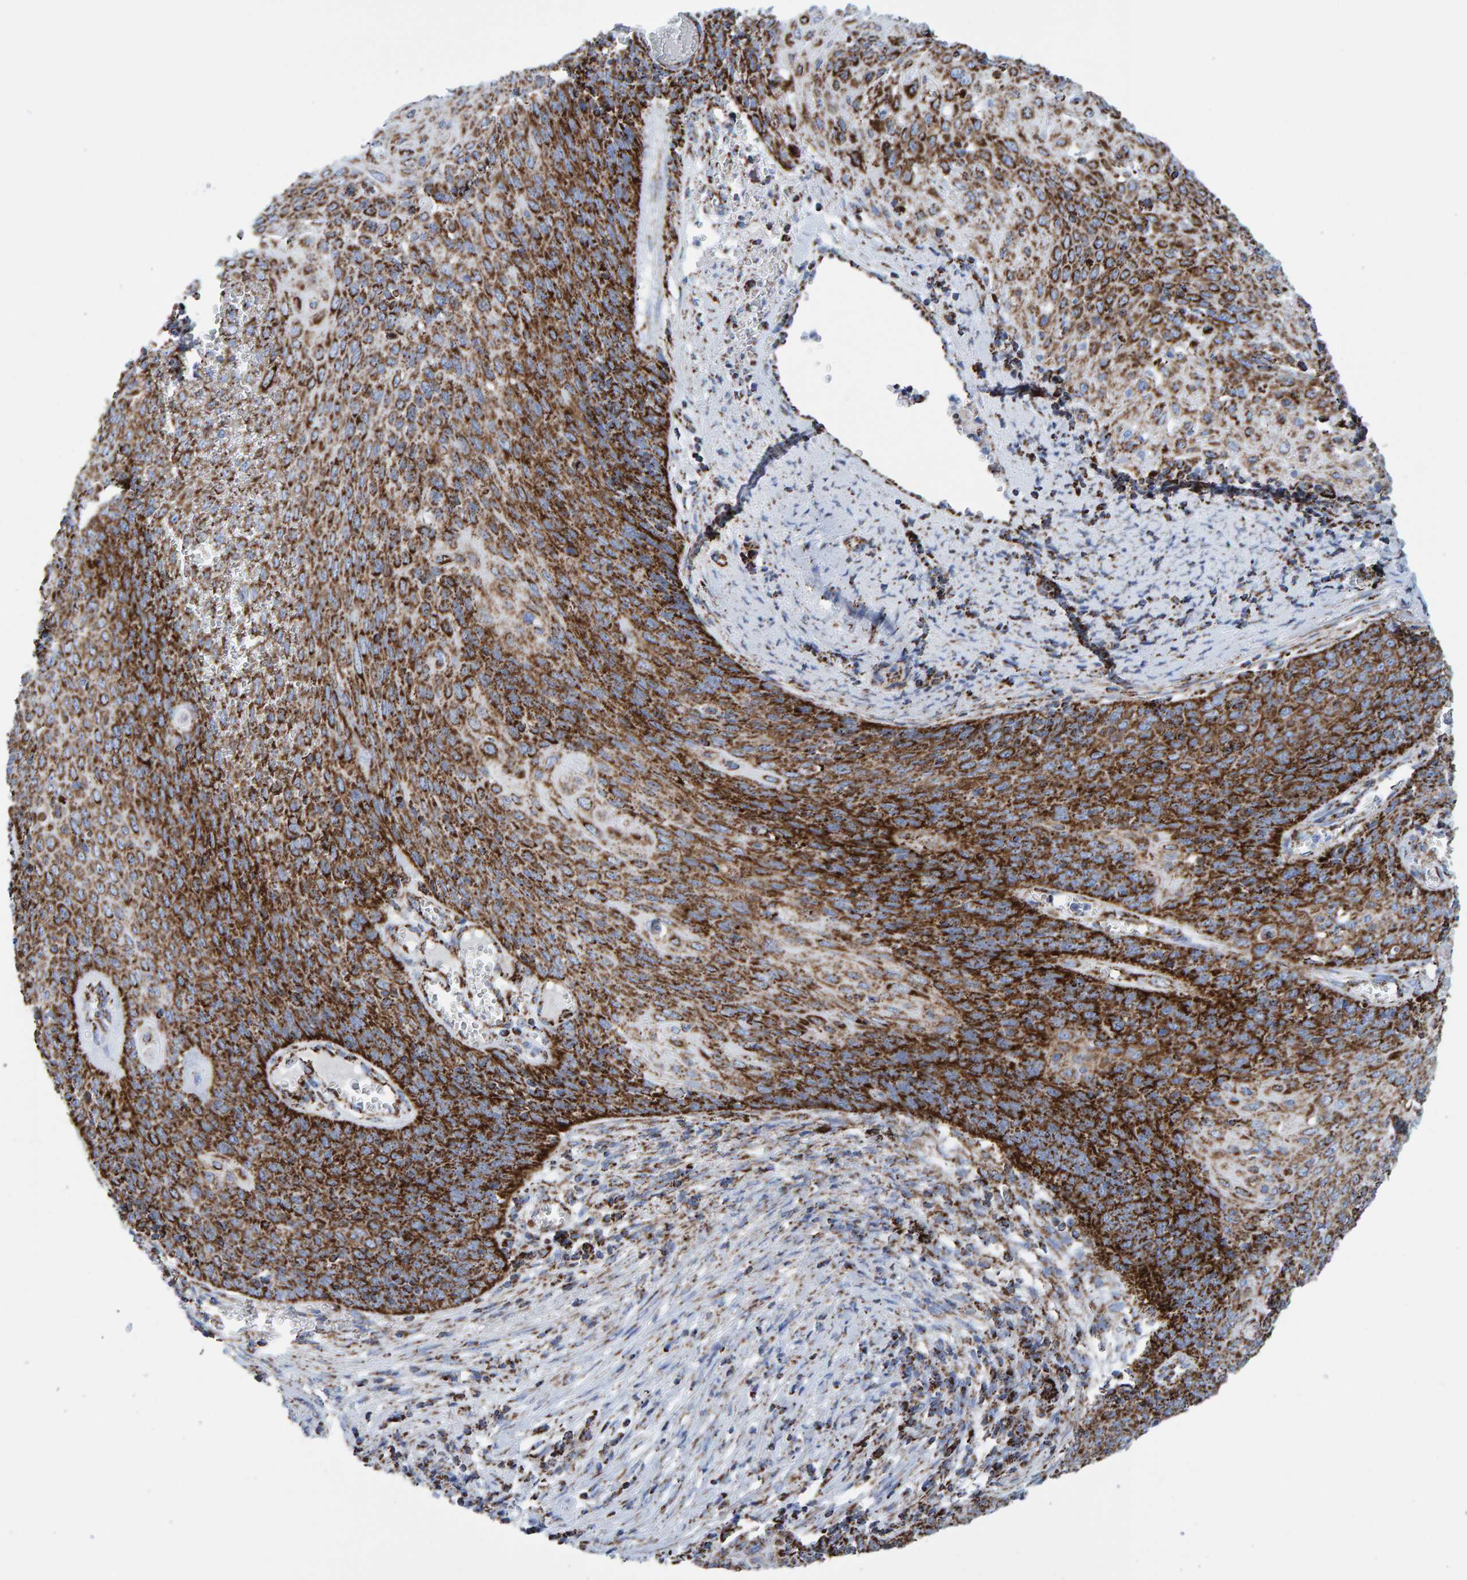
{"staining": {"intensity": "strong", "quantity": ">75%", "location": "cytoplasmic/membranous"}, "tissue": "cervical cancer", "cell_type": "Tumor cells", "image_type": "cancer", "snomed": [{"axis": "morphology", "description": "Squamous cell carcinoma, NOS"}, {"axis": "topography", "description": "Cervix"}], "caption": "A brown stain labels strong cytoplasmic/membranous positivity of a protein in squamous cell carcinoma (cervical) tumor cells.", "gene": "ENSG00000262660", "patient": {"sex": "female", "age": 39}}